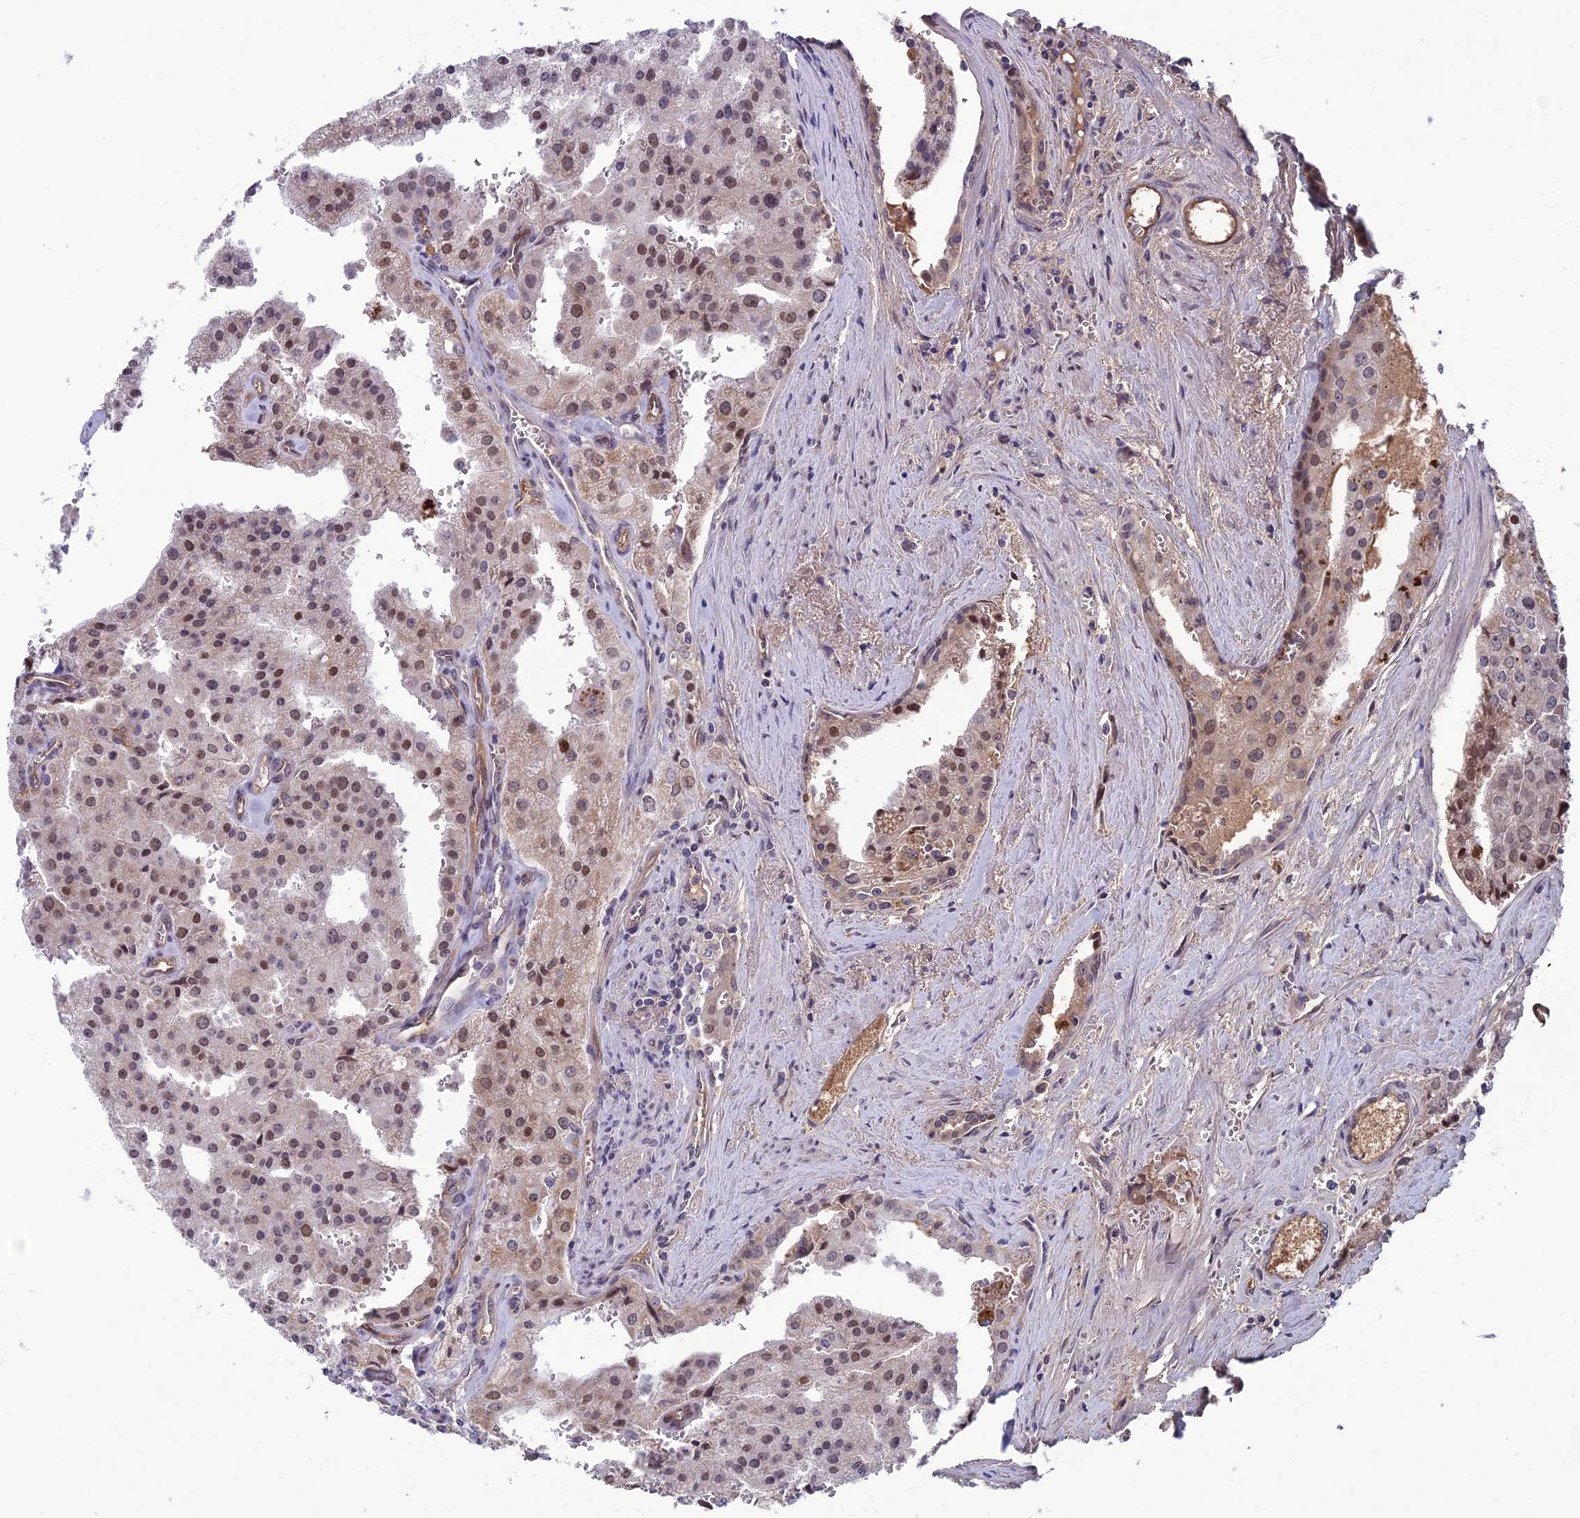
{"staining": {"intensity": "moderate", "quantity": "25%-75%", "location": "cytoplasmic/membranous,nuclear"}, "tissue": "prostate cancer", "cell_type": "Tumor cells", "image_type": "cancer", "snomed": [{"axis": "morphology", "description": "Adenocarcinoma, High grade"}, {"axis": "topography", "description": "Prostate"}], "caption": "Immunohistochemistry micrograph of human adenocarcinoma (high-grade) (prostate) stained for a protein (brown), which exhibits medium levels of moderate cytoplasmic/membranous and nuclear staining in approximately 25%-75% of tumor cells.", "gene": "FKBPL", "patient": {"sex": "male", "age": 68}}